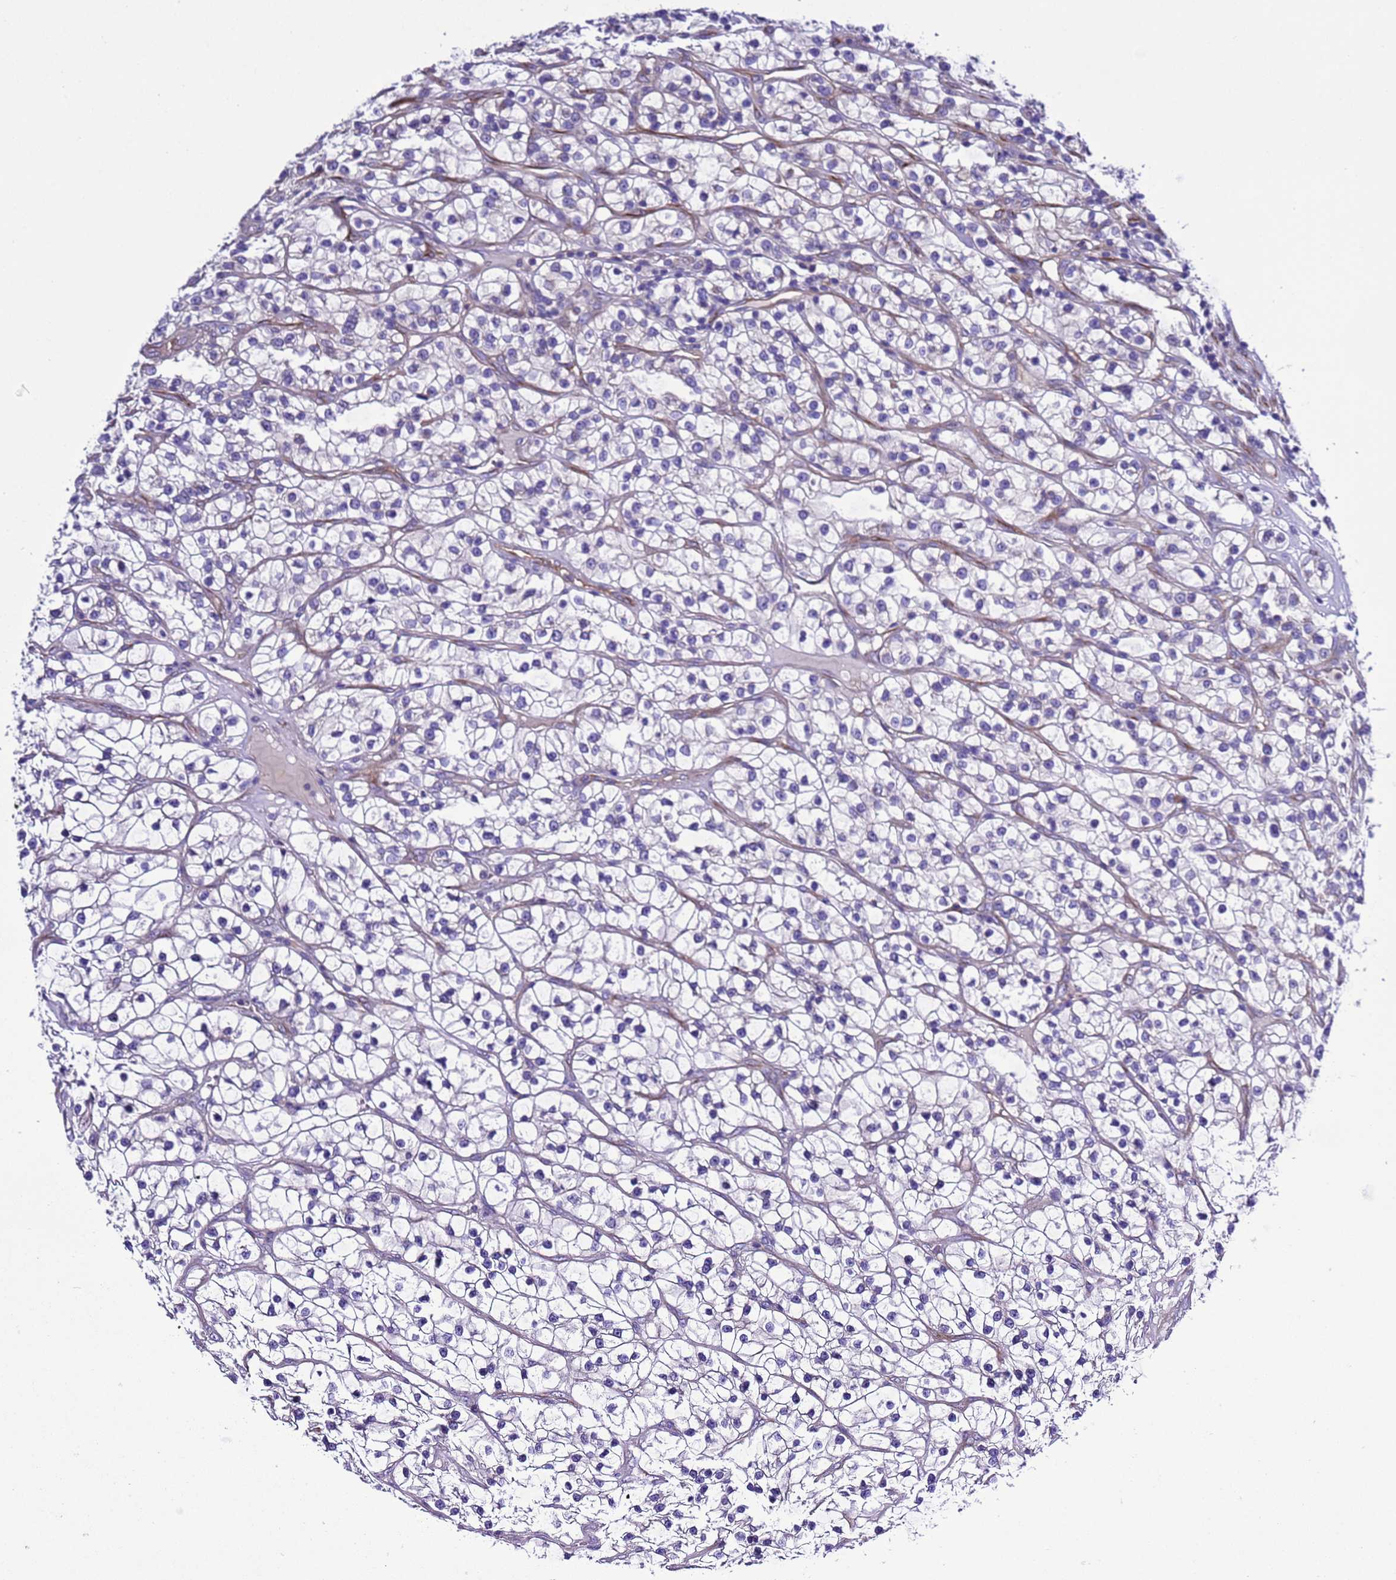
{"staining": {"intensity": "negative", "quantity": "none", "location": "none"}, "tissue": "renal cancer", "cell_type": "Tumor cells", "image_type": "cancer", "snomed": [{"axis": "morphology", "description": "Adenocarcinoma, NOS"}, {"axis": "topography", "description": "Kidney"}], "caption": "Image shows no protein expression in tumor cells of renal cancer tissue. (DAB (3,3'-diaminobenzidine) IHC visualized using brightfield microscopy, high magnification).", "gene": "KICS2", "patient": {"sex": "female", "age": 57}}